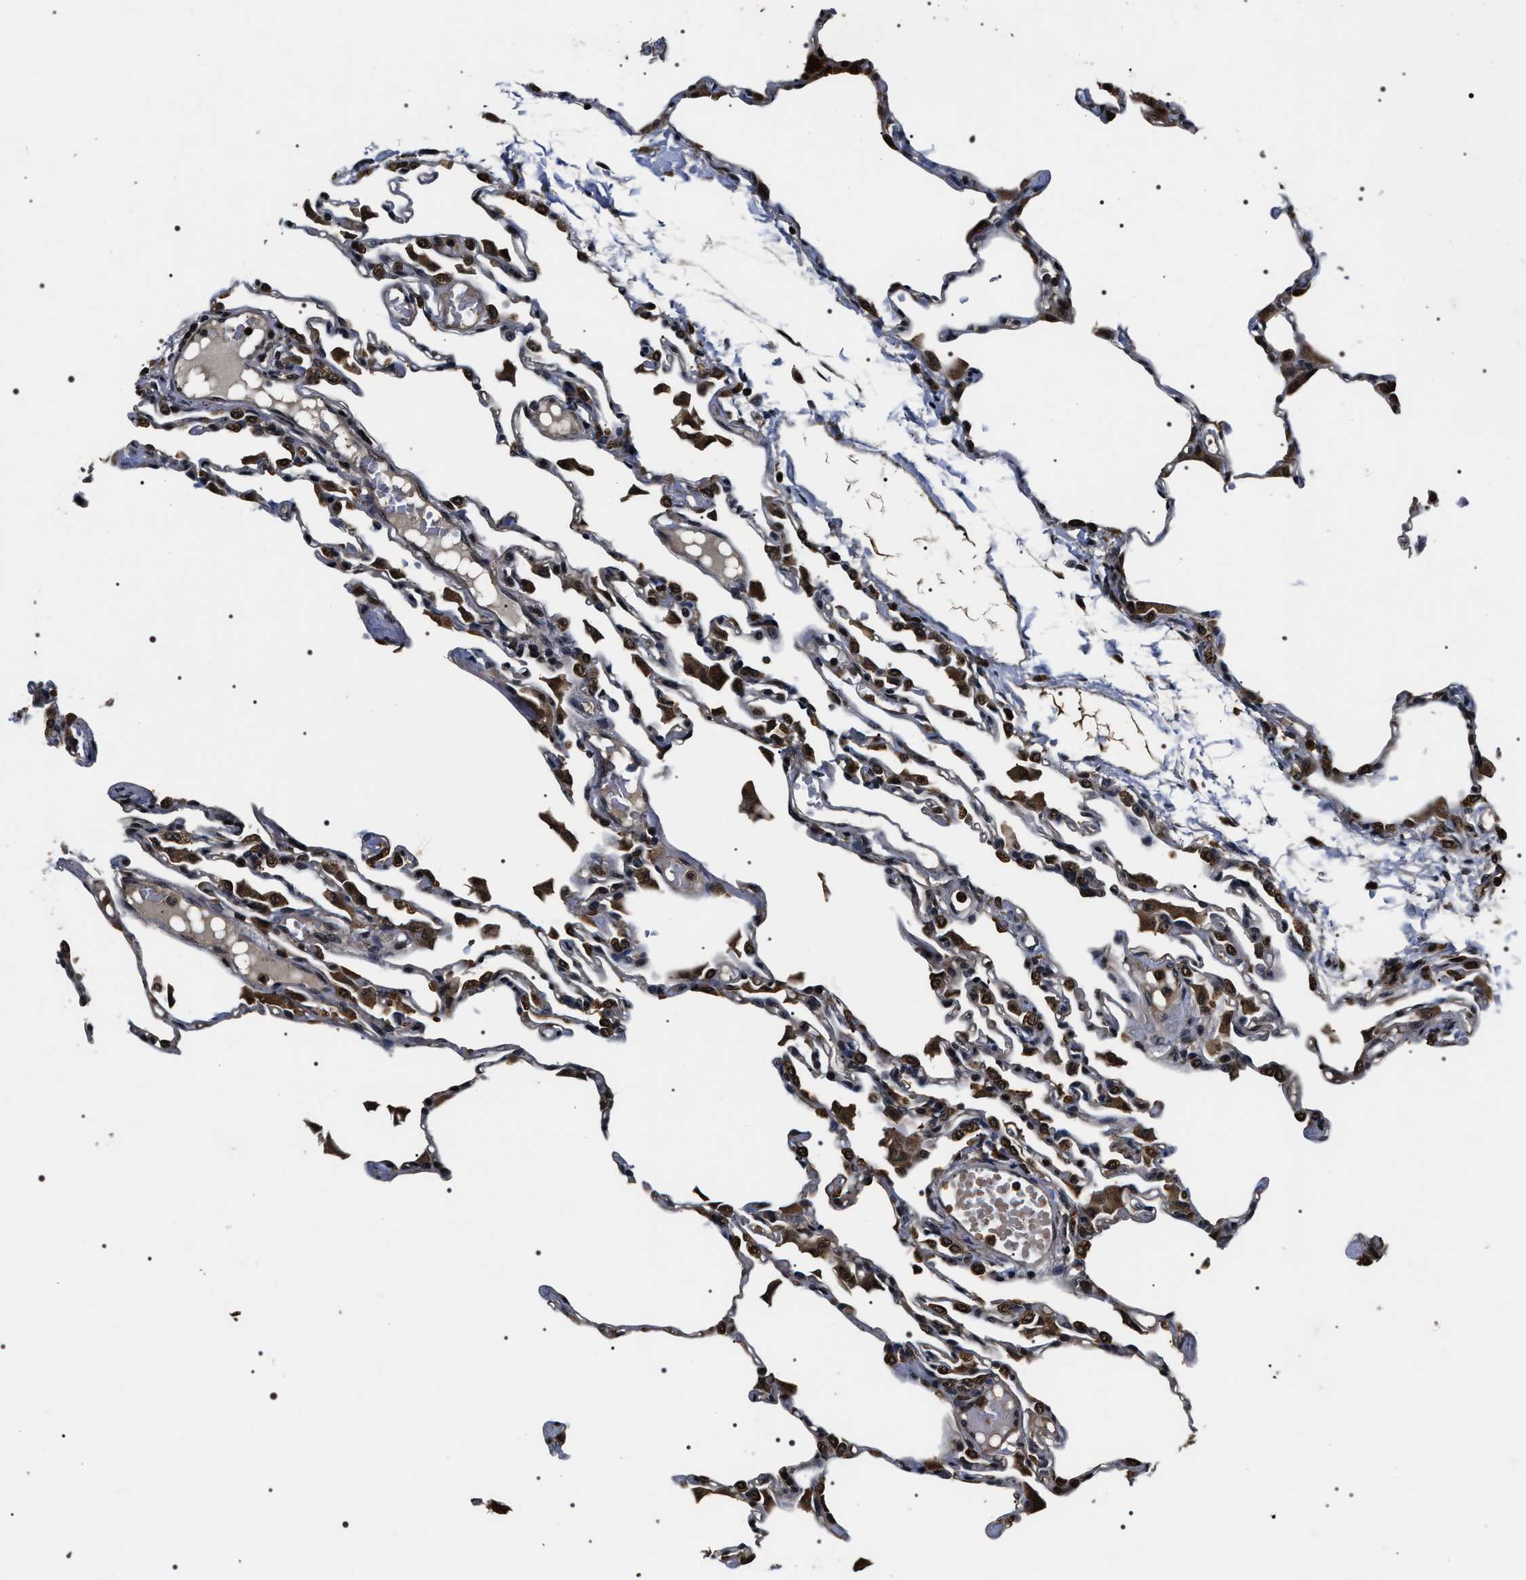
{"staining": {"intensity": "strong", "quantity": ">75%", "location": "cytoplasmic/membranous,nuclear"}, "tissue": "lung", "cell_type": "Alveolar cells", "image_type": "normal", "snomed": [{"axis": "morphology", "description": "Normal tissue, NOS"}, {"axis": "topography", "description": "Lung"}], "caption": "Protein expression analysis of normal lung shows strong cytoplasmic/membranous,nuclear positivity in approximately >75% of alveolar cells.", "gene": "ARHGAP22", "patient": {"sex": "female", "age": 49}}